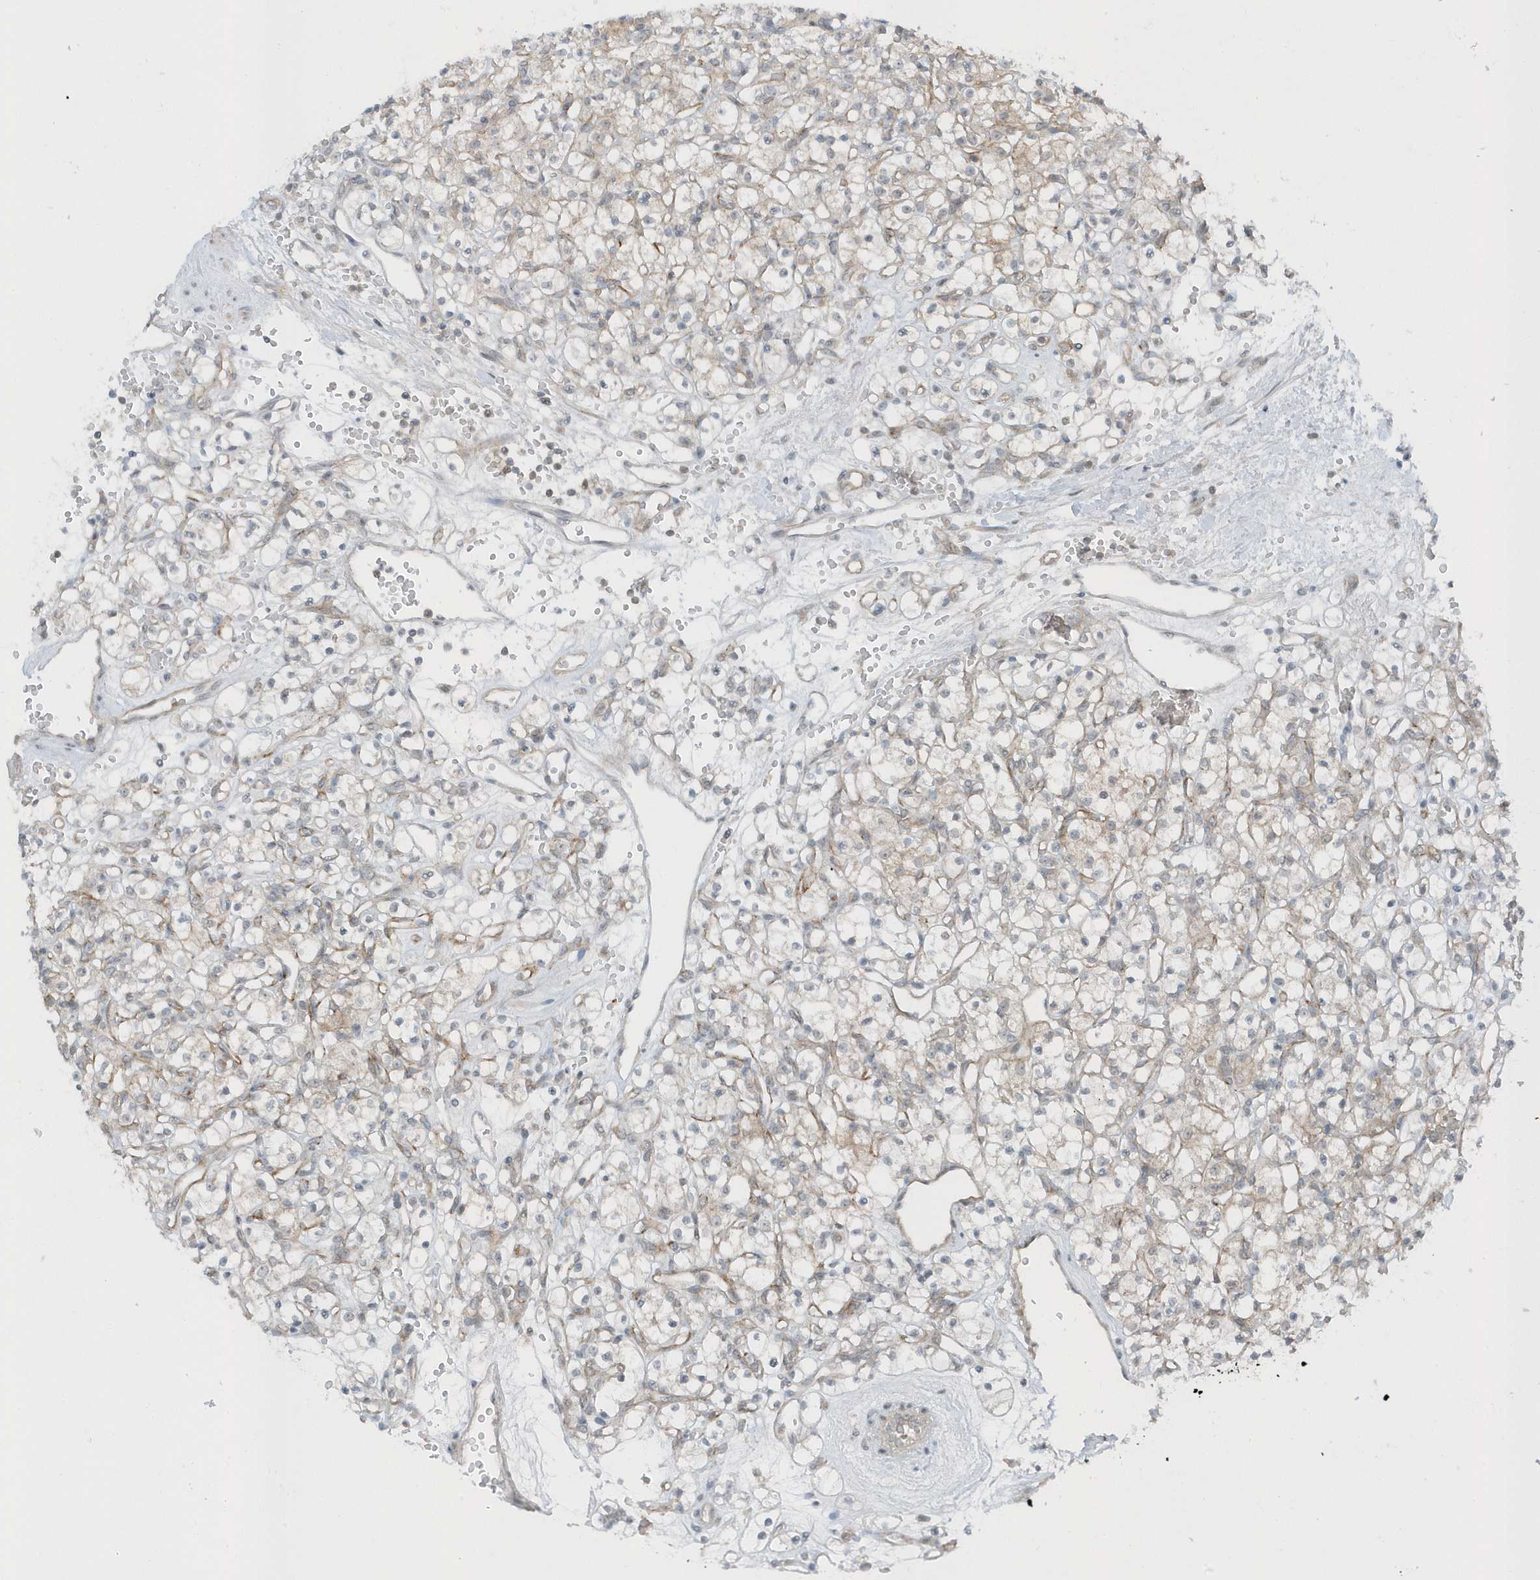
{"staining": {"intensity": "negative", "quantity": "none", "location": "none"}, "tissue": "renal cancer", "cell_type": "Tumor cells", "image_type": "cancer", "snomed": [{"axis": "morphology", "description": "Adenocarcinoma, NOS"}, {"axis": "topography", "description": "Kidney"}], "caption": "Immunohistochemistry histopathology image of human adenocarcinoma (renal) stained for a protein (brown), which demonstrates no expression in tumor cells.", "gene": "PARD3B", "patient": {"sex": "female", "age": 59}}